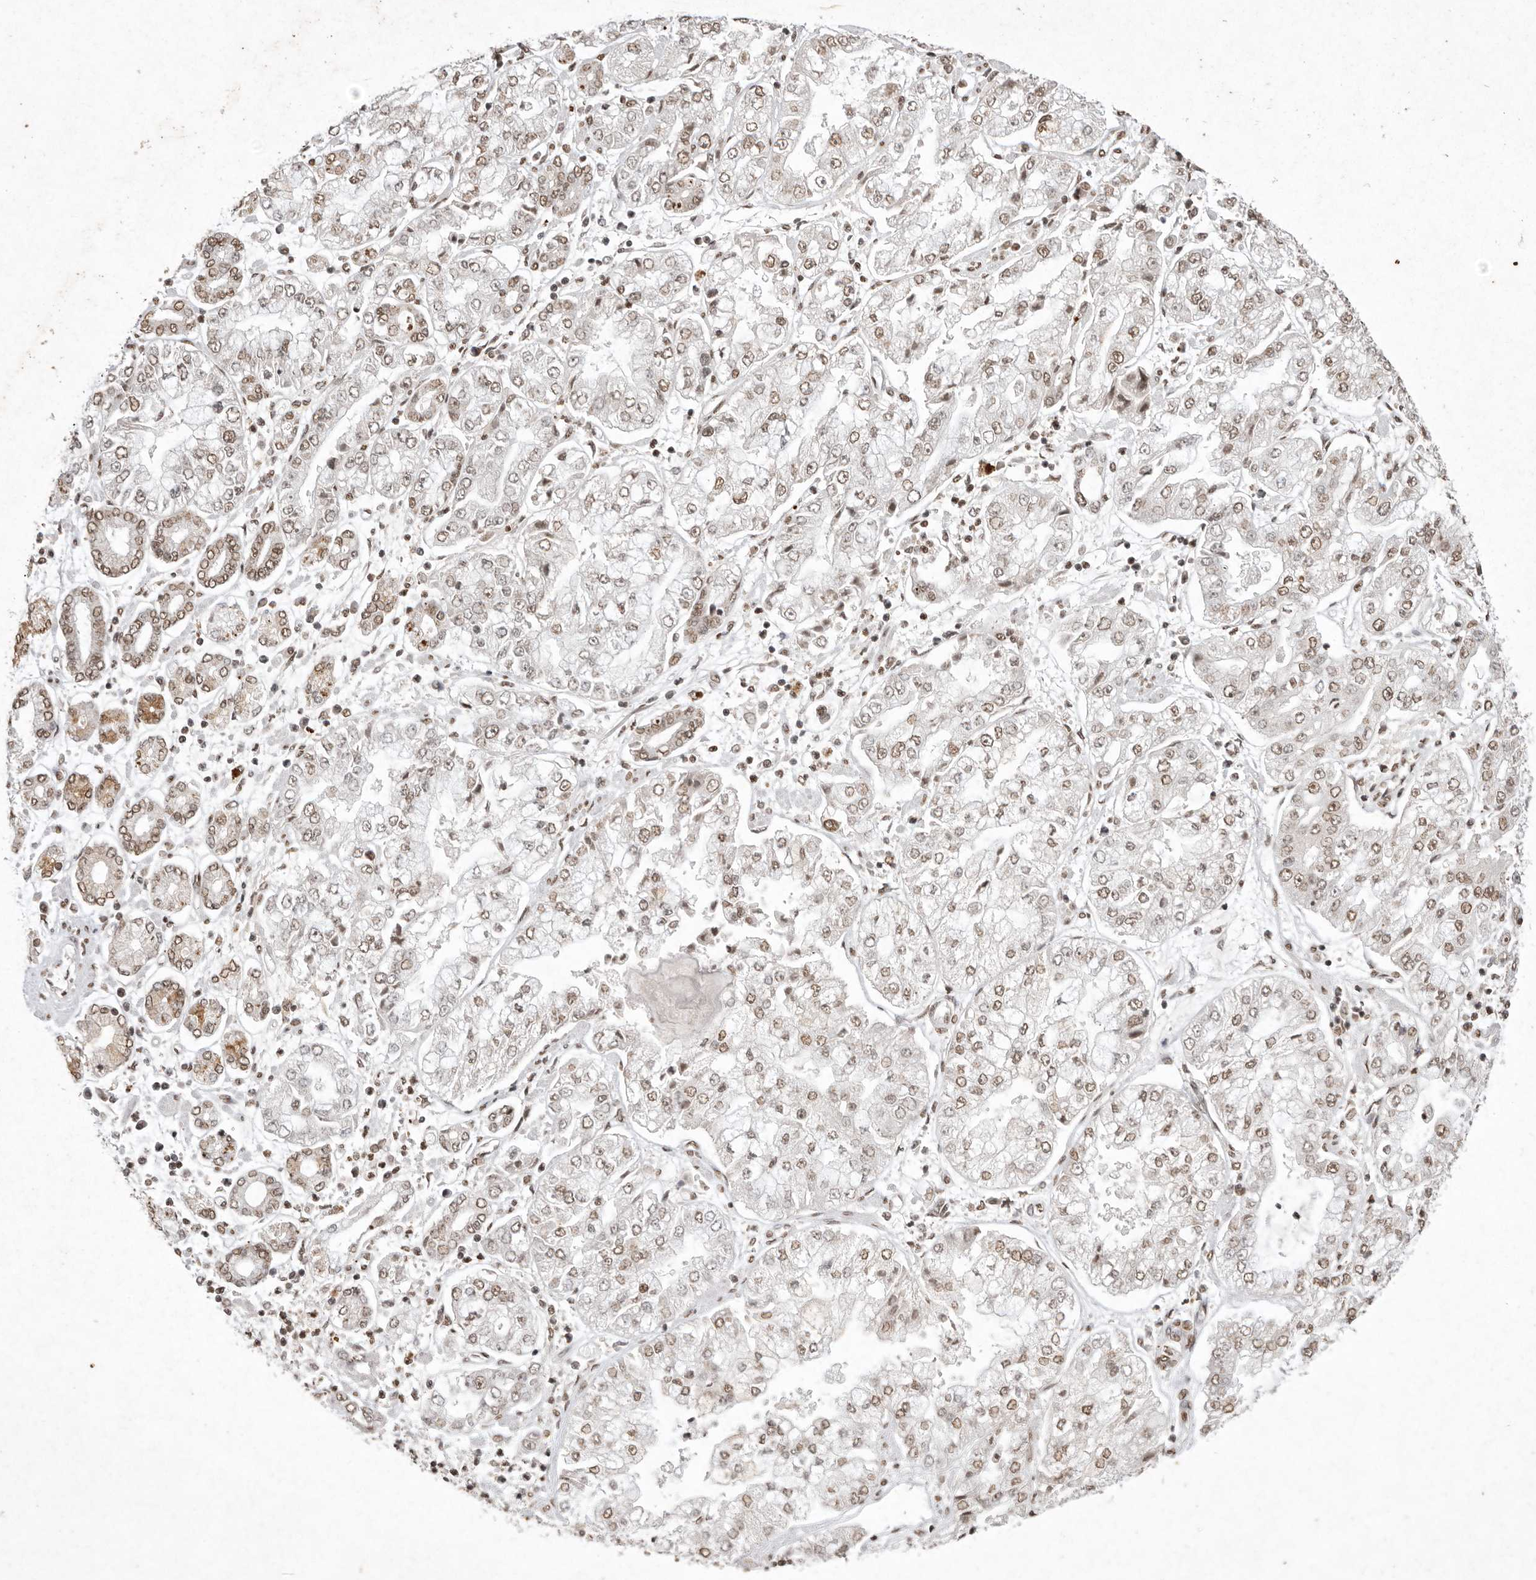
{"staining": {"intensity": "weak", "quantity": ">75%", "location": "nuclear"}, "tissue": "stomach cancer", "cell_type": "Tumor cells", "image_type": "cancer", "snomed": [{"axis": "morphology", "description": "Adenocarcinoma, NOS"}, {"axis": "topography", "description": "Stomach"}], "caption": "DAB (3,3'-diaminobenzidine) immunohistochemical staining of stomach cancer (adenocarcinoma) displays weak nuclear protein positivity in about >75% of tumor cells.", "gene": "NKX3-2", "patient": {"sex": "male", "age": 76}}